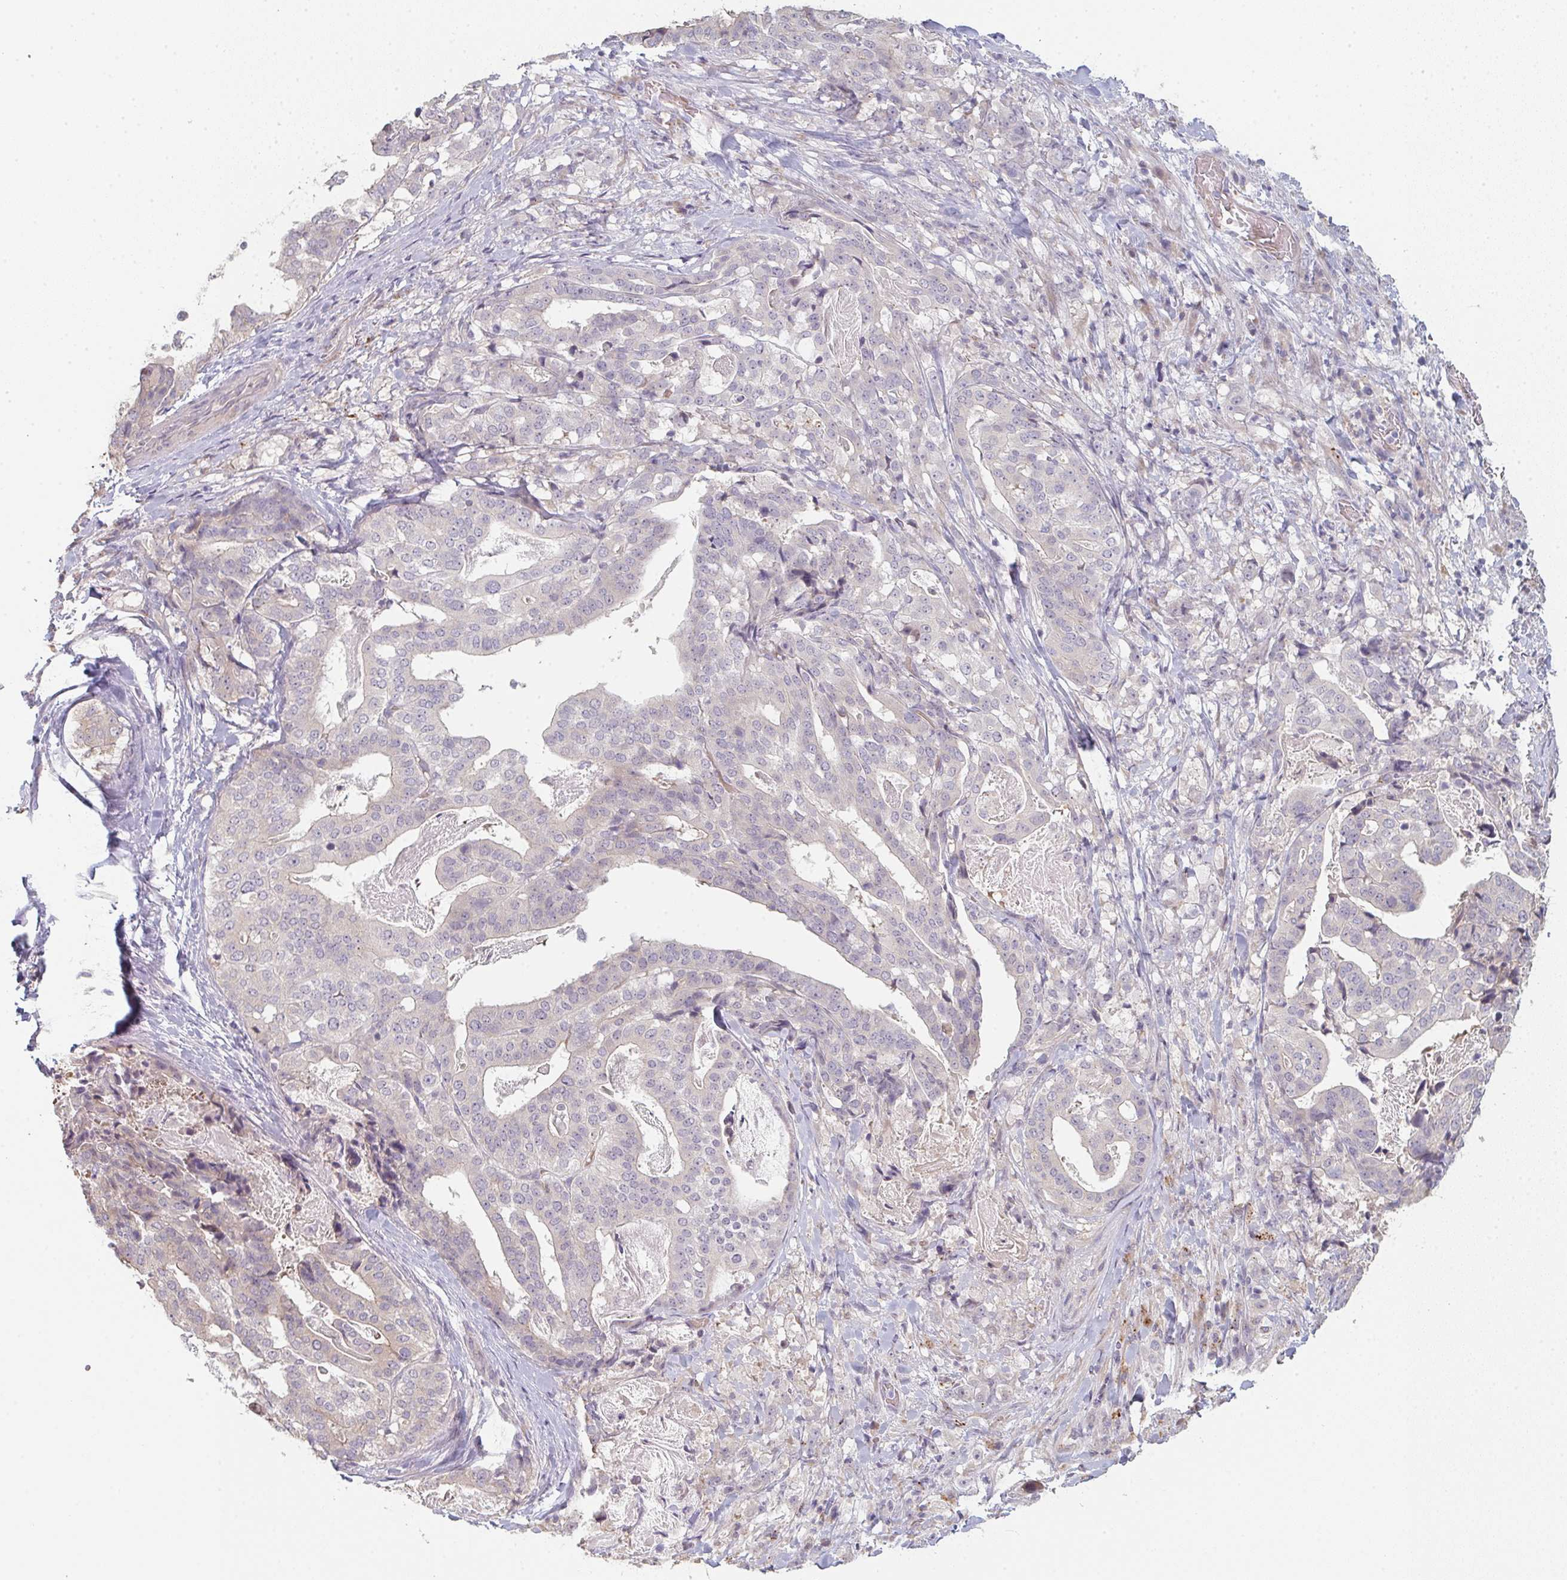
{"staining": {"intensity": "negative", "quantity": "none", "location": "none"}, "tissue": "stomach cancer", "cell_type": "Tumor cells", "image_type": "cancer", "snomed": [{"axis": "morphology", "description": "Adenocarcinoma, NOS"}, {"axis": "topography", "description": "Stomach"}], "caption": "The photomicrograph demonstrates no staining of tumor cells in adenocarcinoma (stomach).", "gene": "TMEM237", "patient": {"sex": "male", "age": 48}}